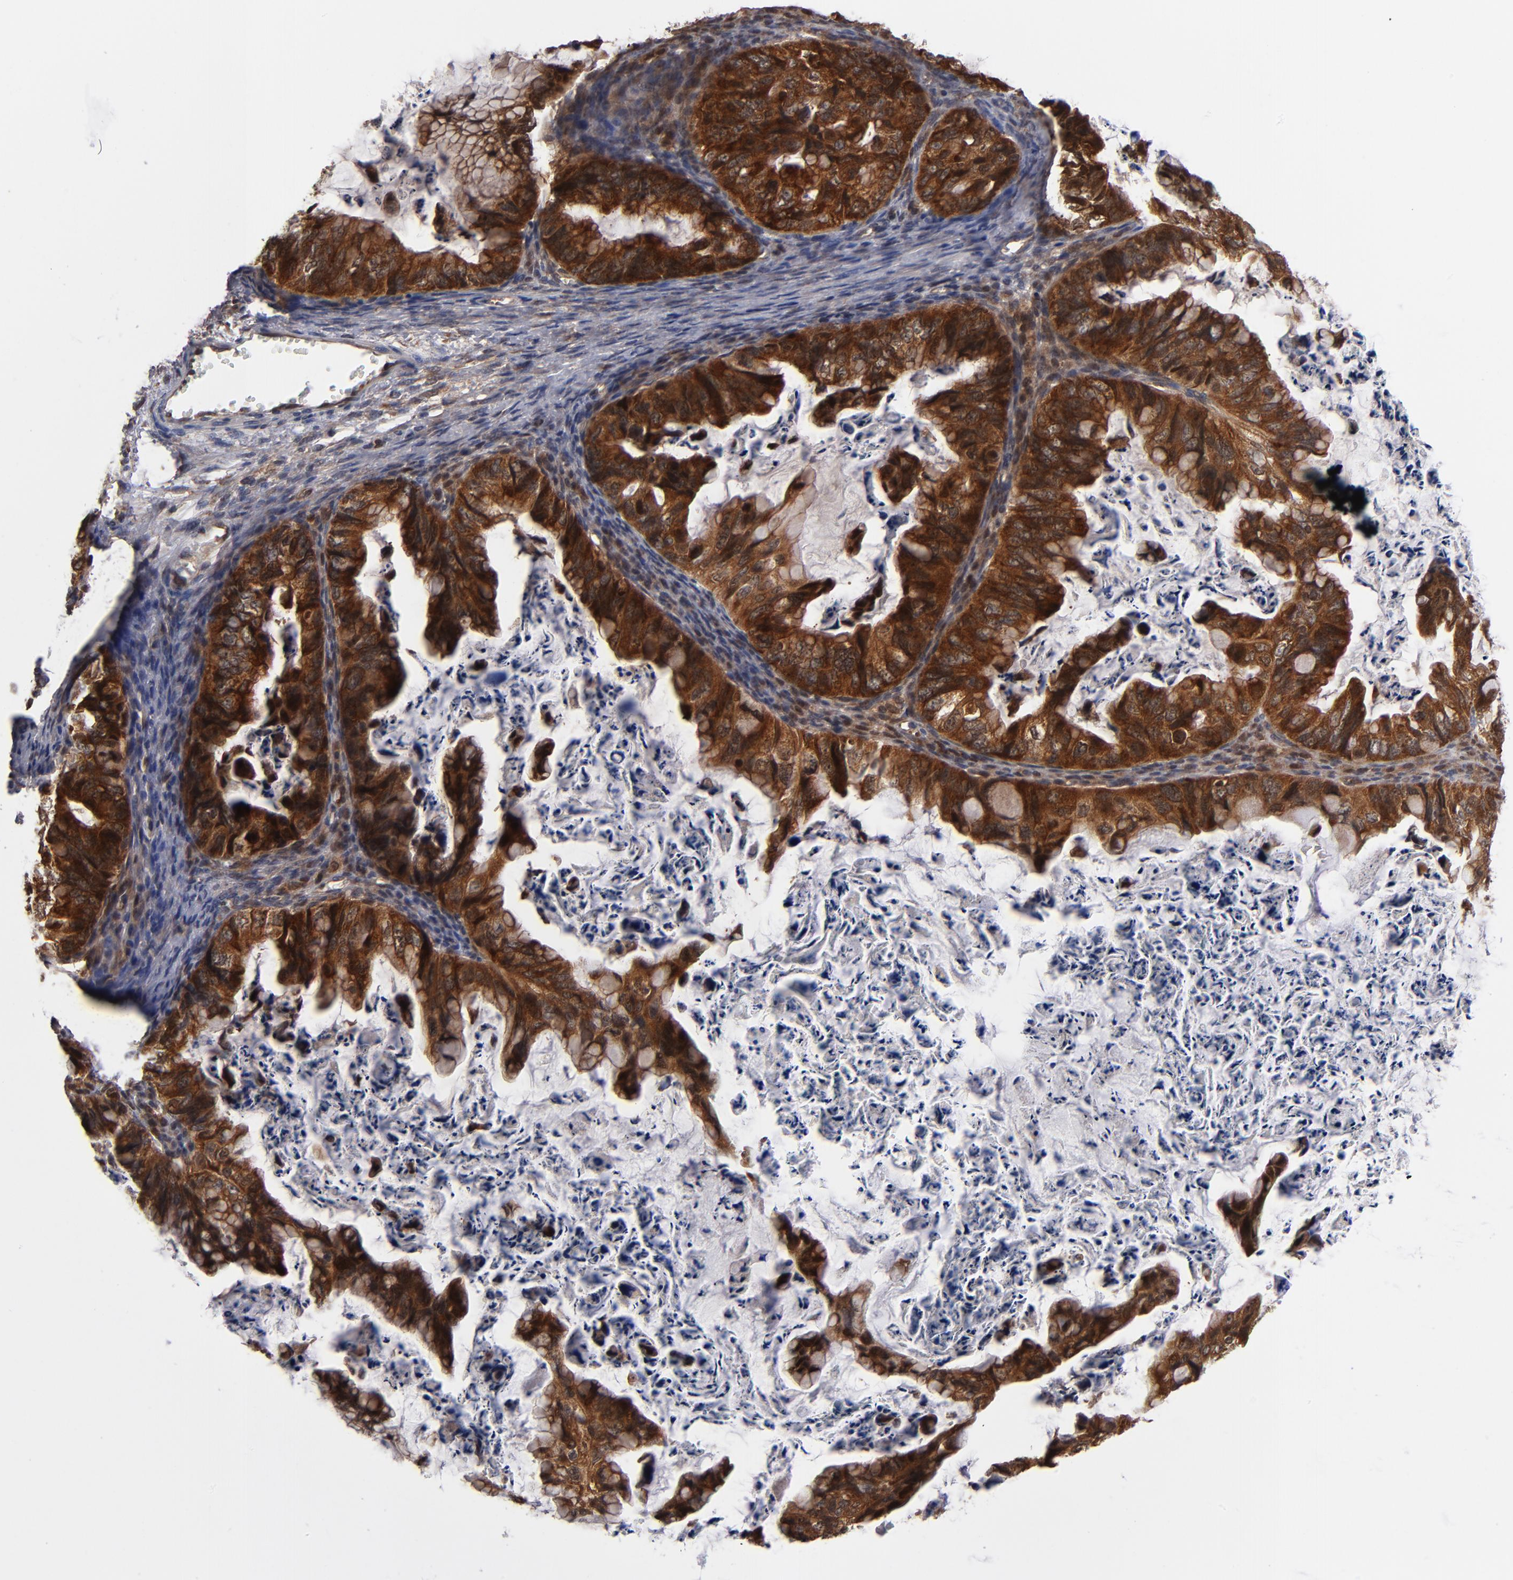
{"staining": {"intensity": "strong", "quantity": ">75%", "location": "cytoplasmic/membranous"}, "tissue": "ovarian cancer", "cell_type": "Tumor cells", "image_type": "cancer", "snomed": [{"axis": "morphology", "description": "Cystadenocarcinoma, mucinous, NOS"}, {"axis": "topography", "description": "Ovary"}], "caption": "This micrograph demonstrates IHC staining of ovarian cancer (mucinous cystadenocarcinoma), with high strong cytoplasmic/membranous staining in approximately >75% of tumor cells.", "gene": "ALG13", "patient": {"sex": "female", "age": 36}}